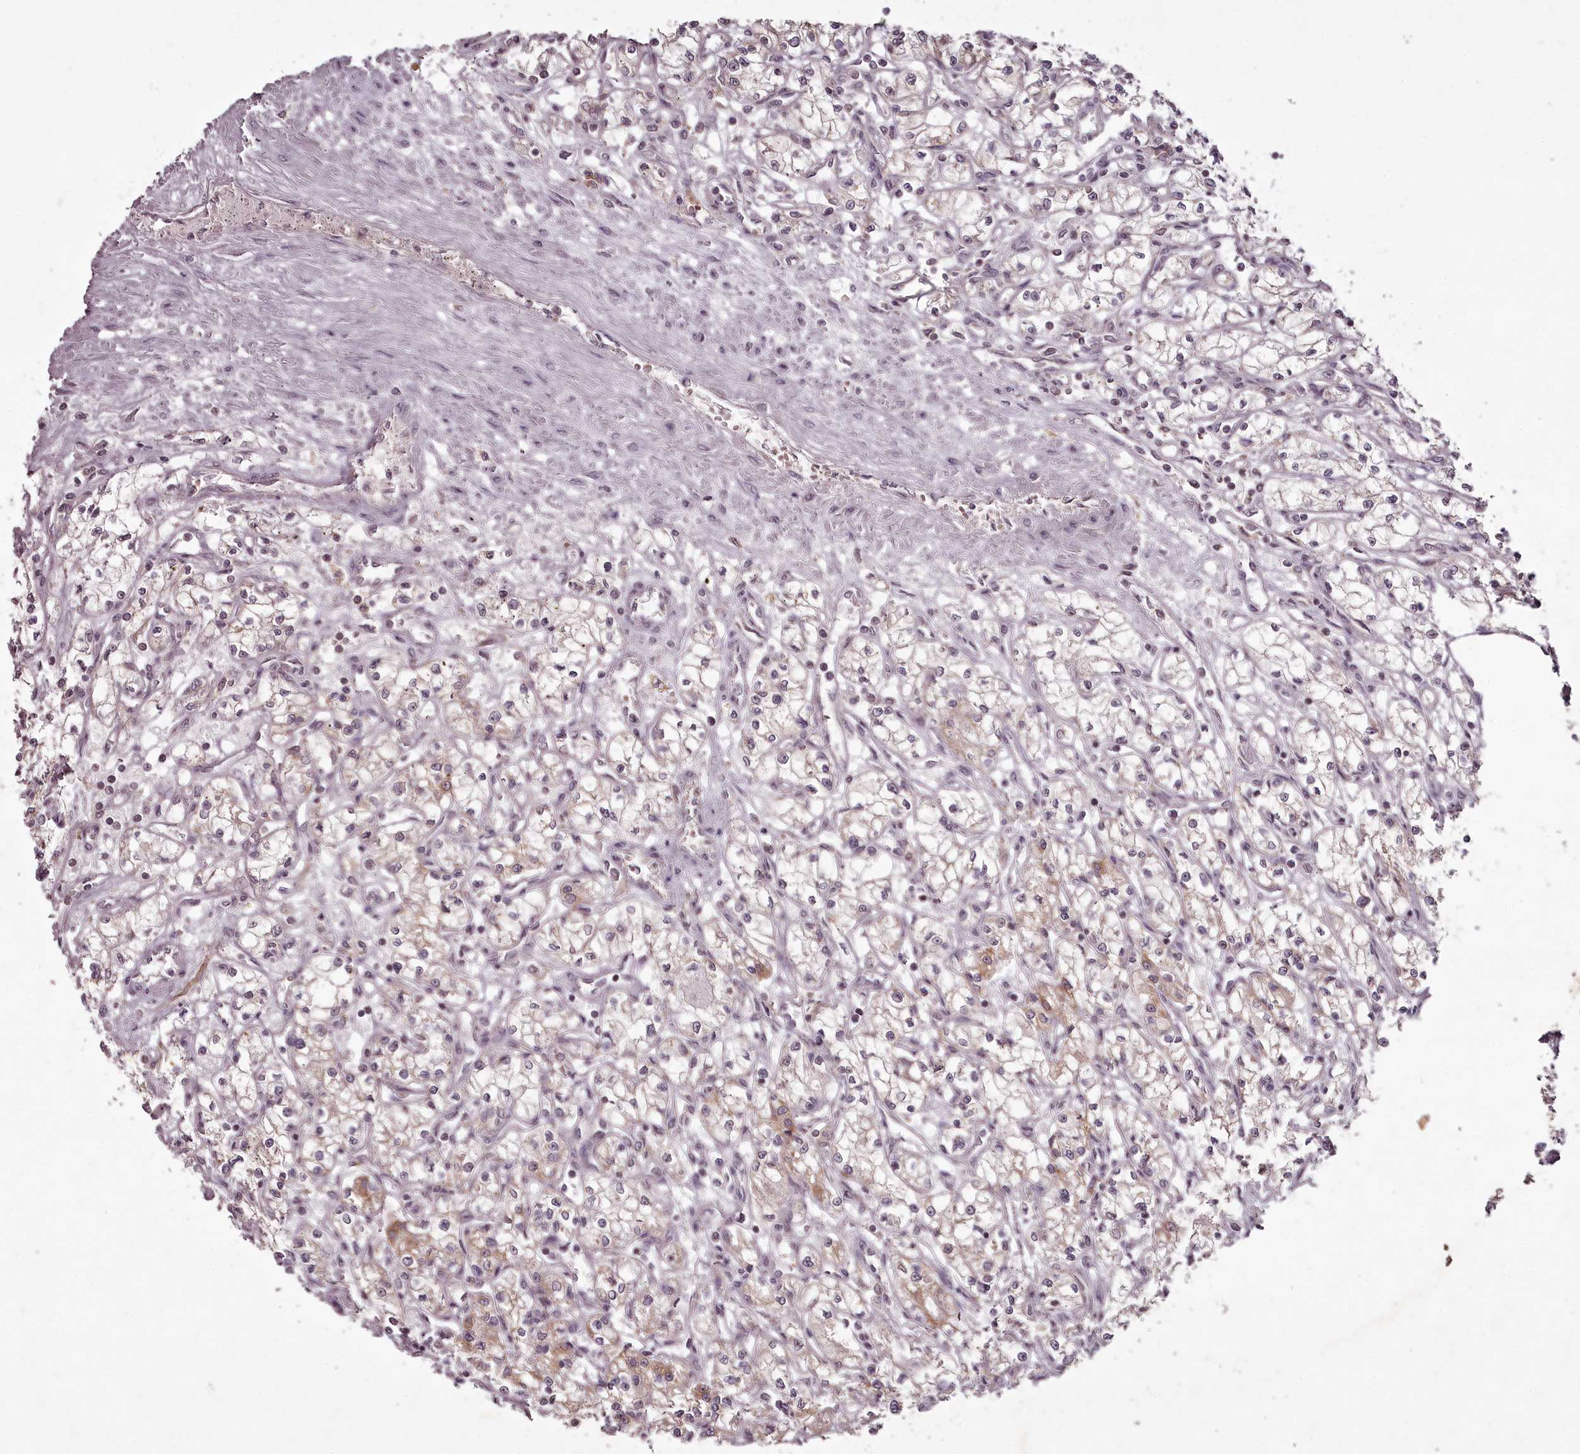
{"staining": {"intensity": "weak", "quantity": "25%-75%", "location": "cytoplasmic/membranous"}, "tissue": "renal cancer", "cell_type": "Tumor cells", "image_type": "cancer", "snomed": [{"axis": "morphology", "description": "Adenocarcinoma, NOS"}, {"axis": "topography", "description": "Kidney"}], "caption": "Brown immunohistochemical staining in renal cancer (adenocarcinoma) demonstrates weak cytoplasmic/membranous positivity in approximately 25%-75% of tumor cells.", "gene": "PCBP2", "patient": {"sex": "male", "age": 59}}